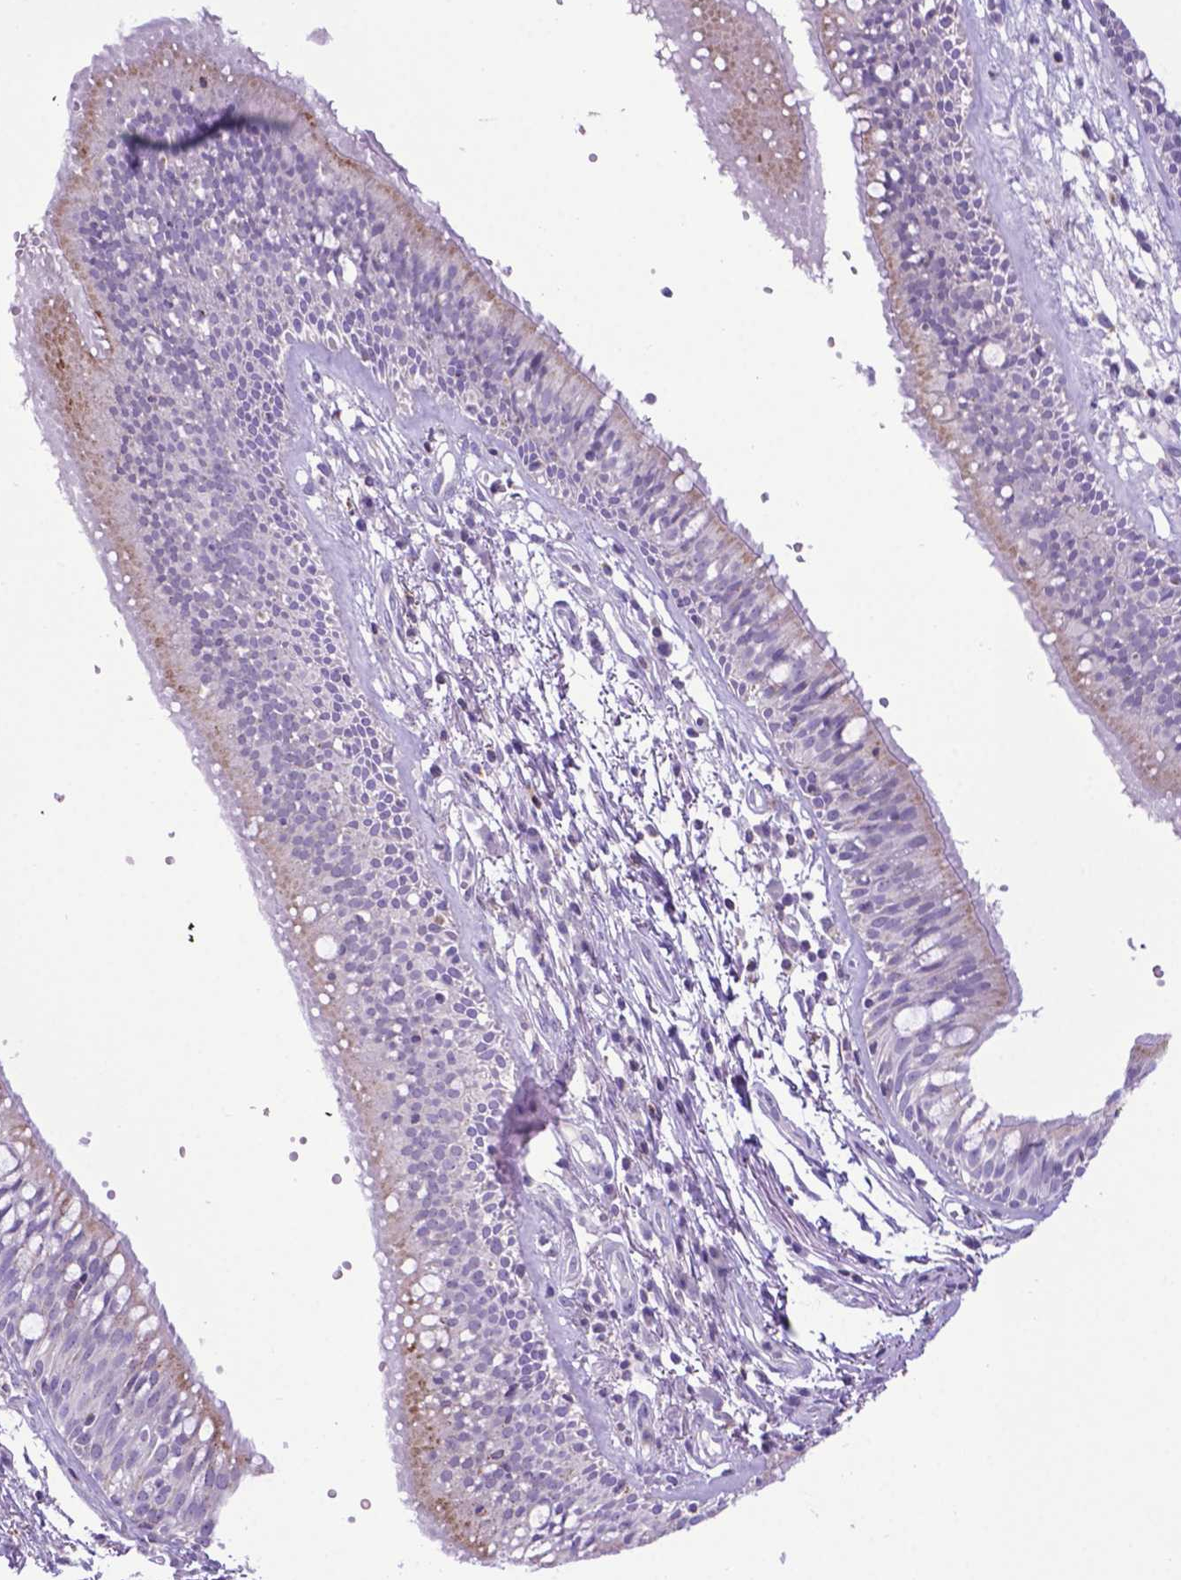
{"staining": {"intensity": "weak", "quantity": "25%-75%", "location": "cytoplasmic/membranous"}, "tissue": "bronchus", "cell_type": "Respiratory epithelial cells", "image_type": "normal", "snomed": [{"axis": "morphology", "description": "Normal tissue, NOS"}, {"axis": "morphology", "description": "Squamous cell carcinoma, NOS"}, {"axis": "topography", "description": "Cartilage tissue"}, {"axis": "topography", "description": "Bronchus"}, {"axis": "topography", "description": "Lung"}], "caption": "Brown immunohistochemical staining in unremarkable human bronchus reveals weak cytoplasmic/membranous staining in about 25%-75% of respiratory epithelial cells.", "gene": "POU3F3", "patient": {"sex": "male", "age": 66}}